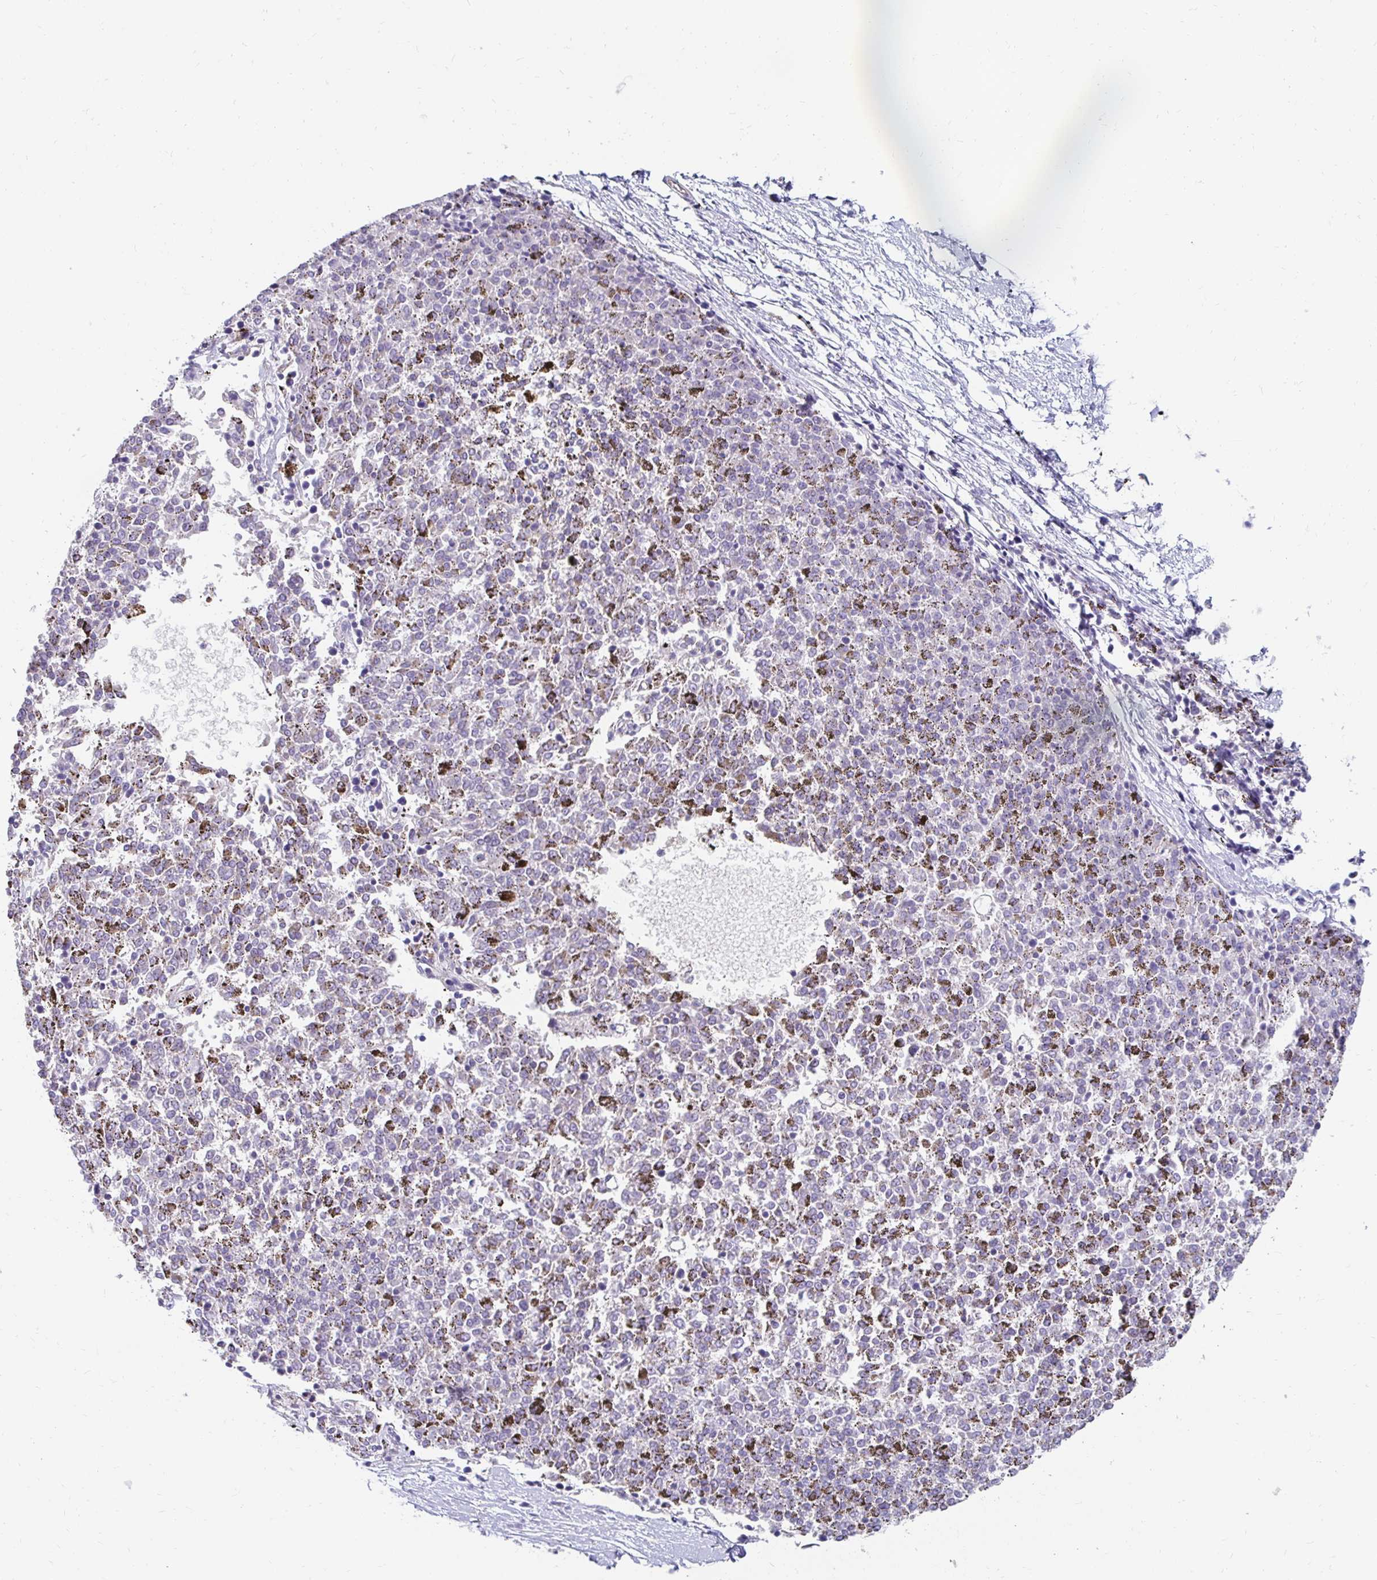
{"staining": {"intensity": "negative", "quantity": "none", "location": "none"}, "tissue": "melanoma", "cell_type": "Tumor cells", "image_type": "cancer", "snomed": [{"axis": "morphology", "description": "Malignant melanoma, NOS"}, {"axis": "topography", "description": "Skin"}], "caption": "Immunohistochemistry image of neoplastic tissue: human malignant melanoma stained with DAB exhibits no significant protein positivity in tumor cells.", "gene": "AKAP6", "patient": {"sex": "female", "age": 72}}